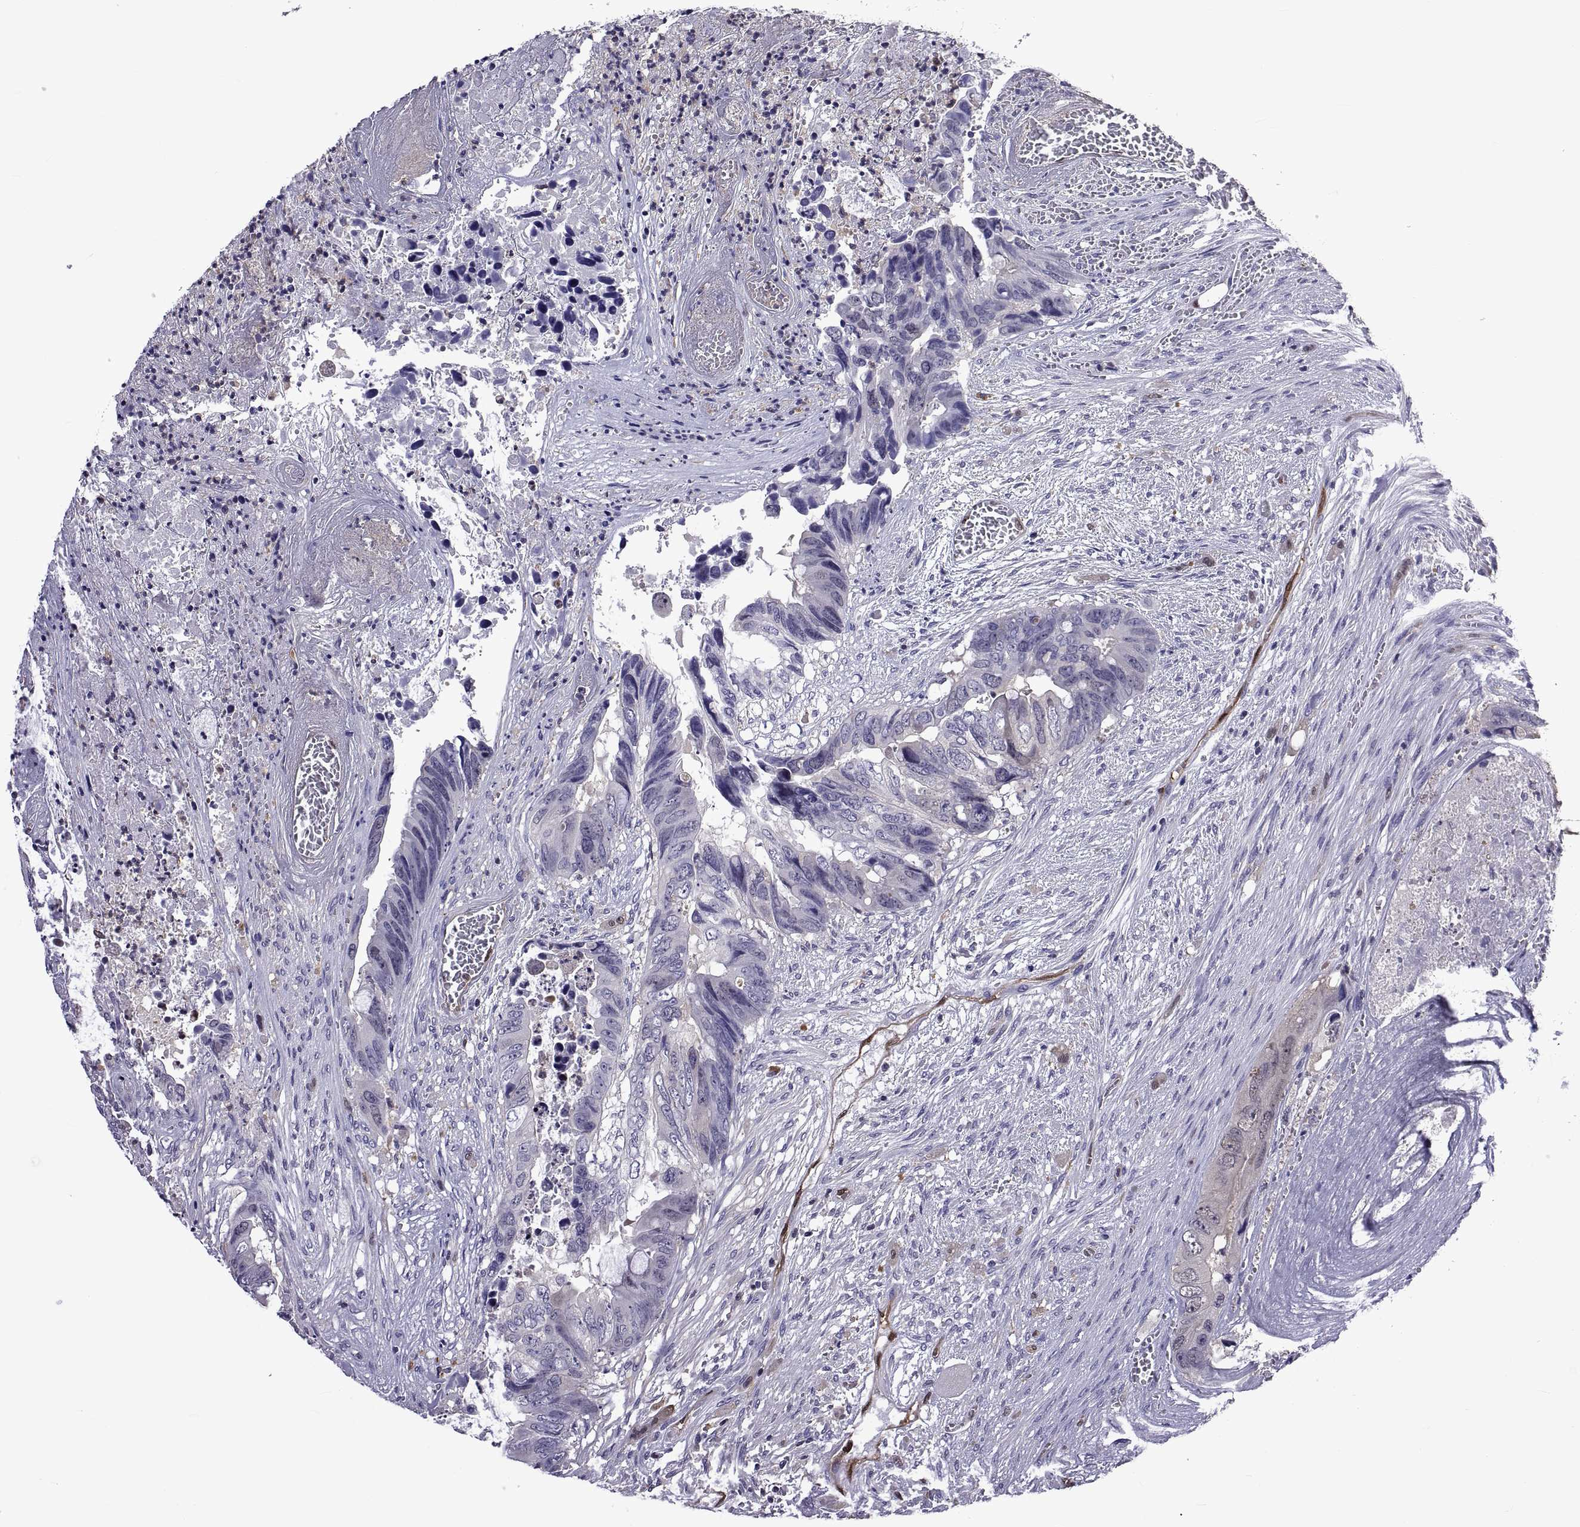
{"staining": {"intensity": "negative", "quantity": "none", "location": "none"}, "tissue": "colorectal cancer", "cell_type": "Tumor cells", "image_type": "cancer", "snomed": [{"axis": "morphology", "description": "Adenocarcinoma, NOS"}, {"axis": "topography", "description": "Rectum"}], "caption": "Adenocarcinoma (colorectal) stained for a protein using IHC shows no expression tumor cells.", "gene": "LCN9", "patient": {"sex": "male", "age": 63}}